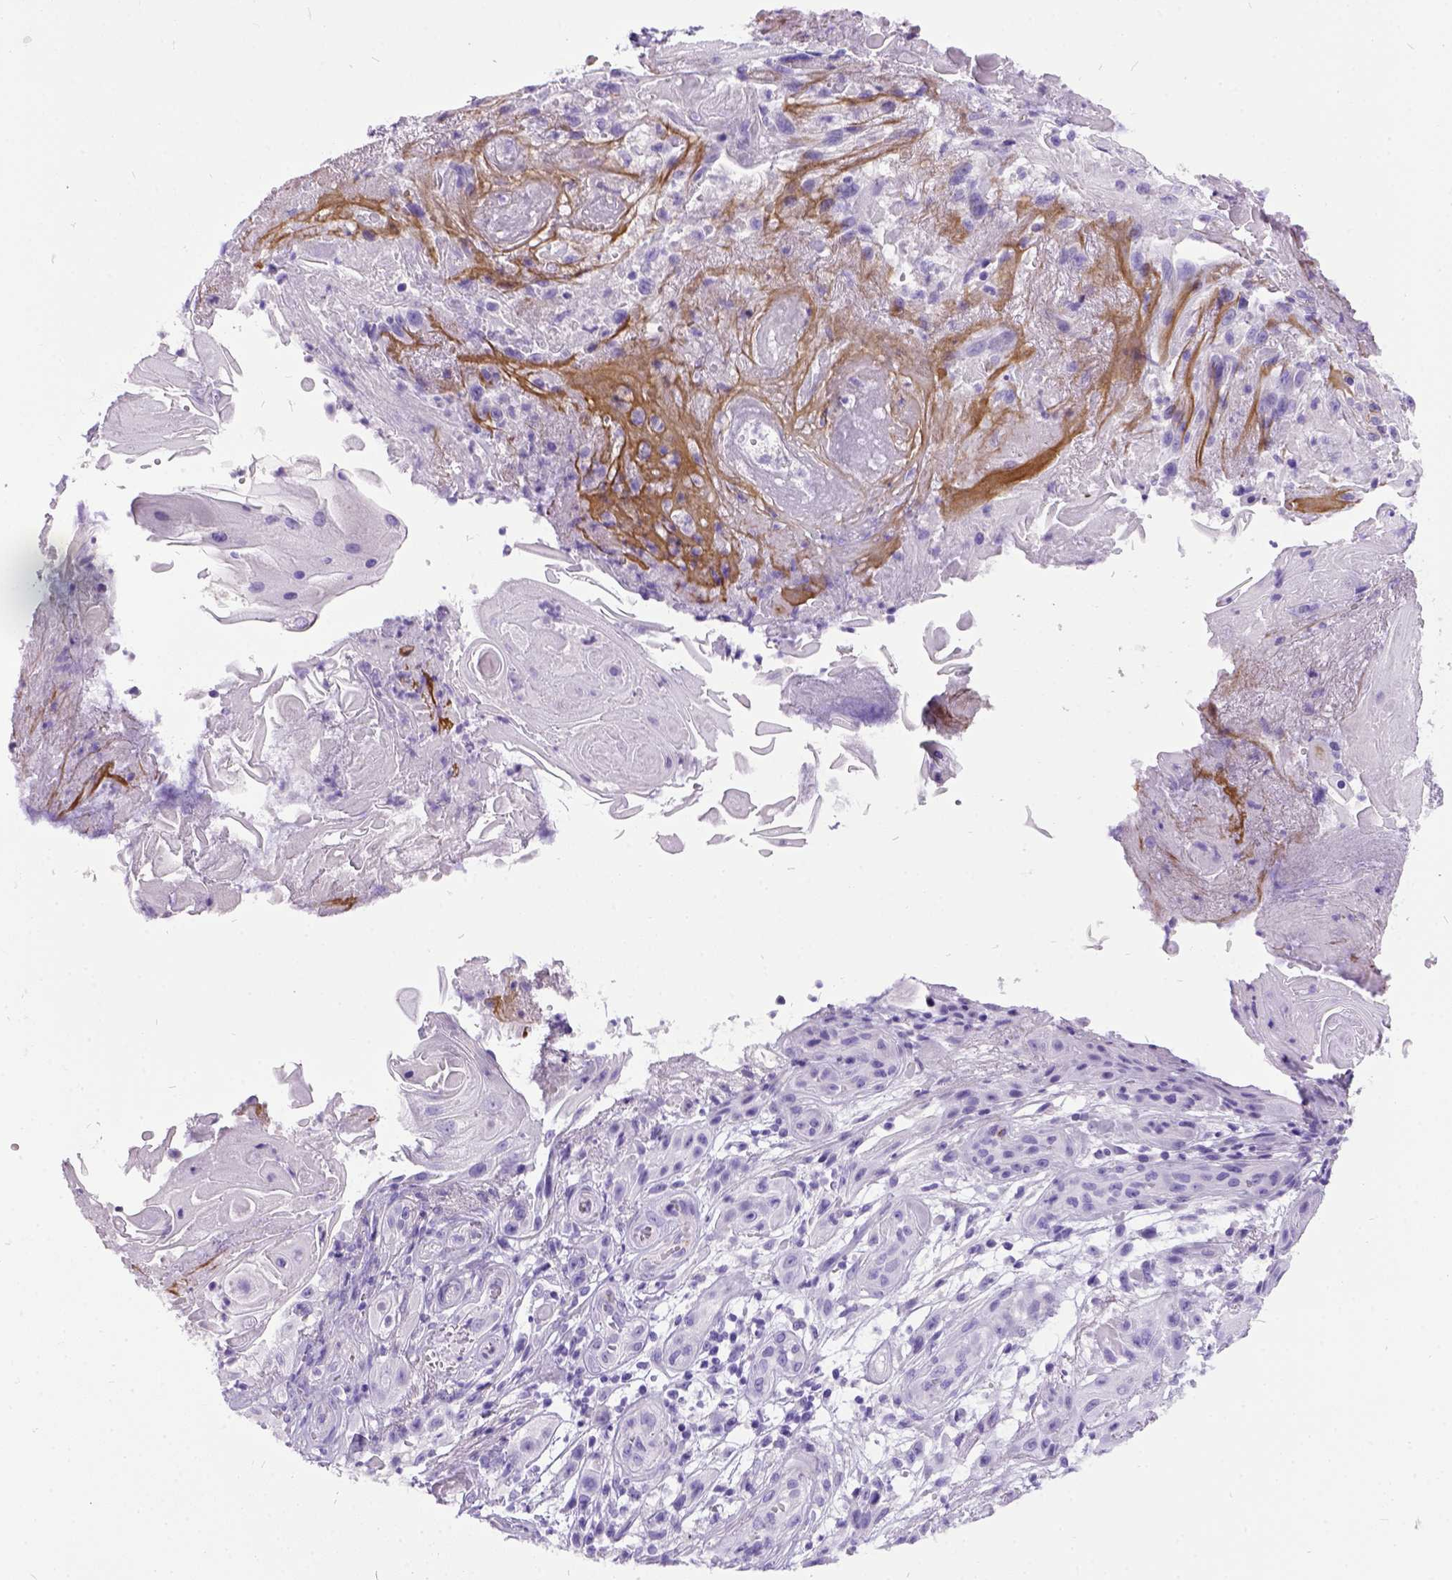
{"staining": {"intensity": "negative", "quantity": "none", "location": "none"}, "tissue": "skin cancer", "cell_type": "Tumor cells", "image_type": "cancer", "snomed": [{"axis": "morphology", "description": "Squamous cell carcinoma, NOS"}, {"axis": "topography", "description": "Skin"}], "caption": "Image shows no significant protein positivity in tumor cells of skin squamous cell carcinoma.", "gene": "IGF2", "patient": {"sex": "male", "age": 62}}